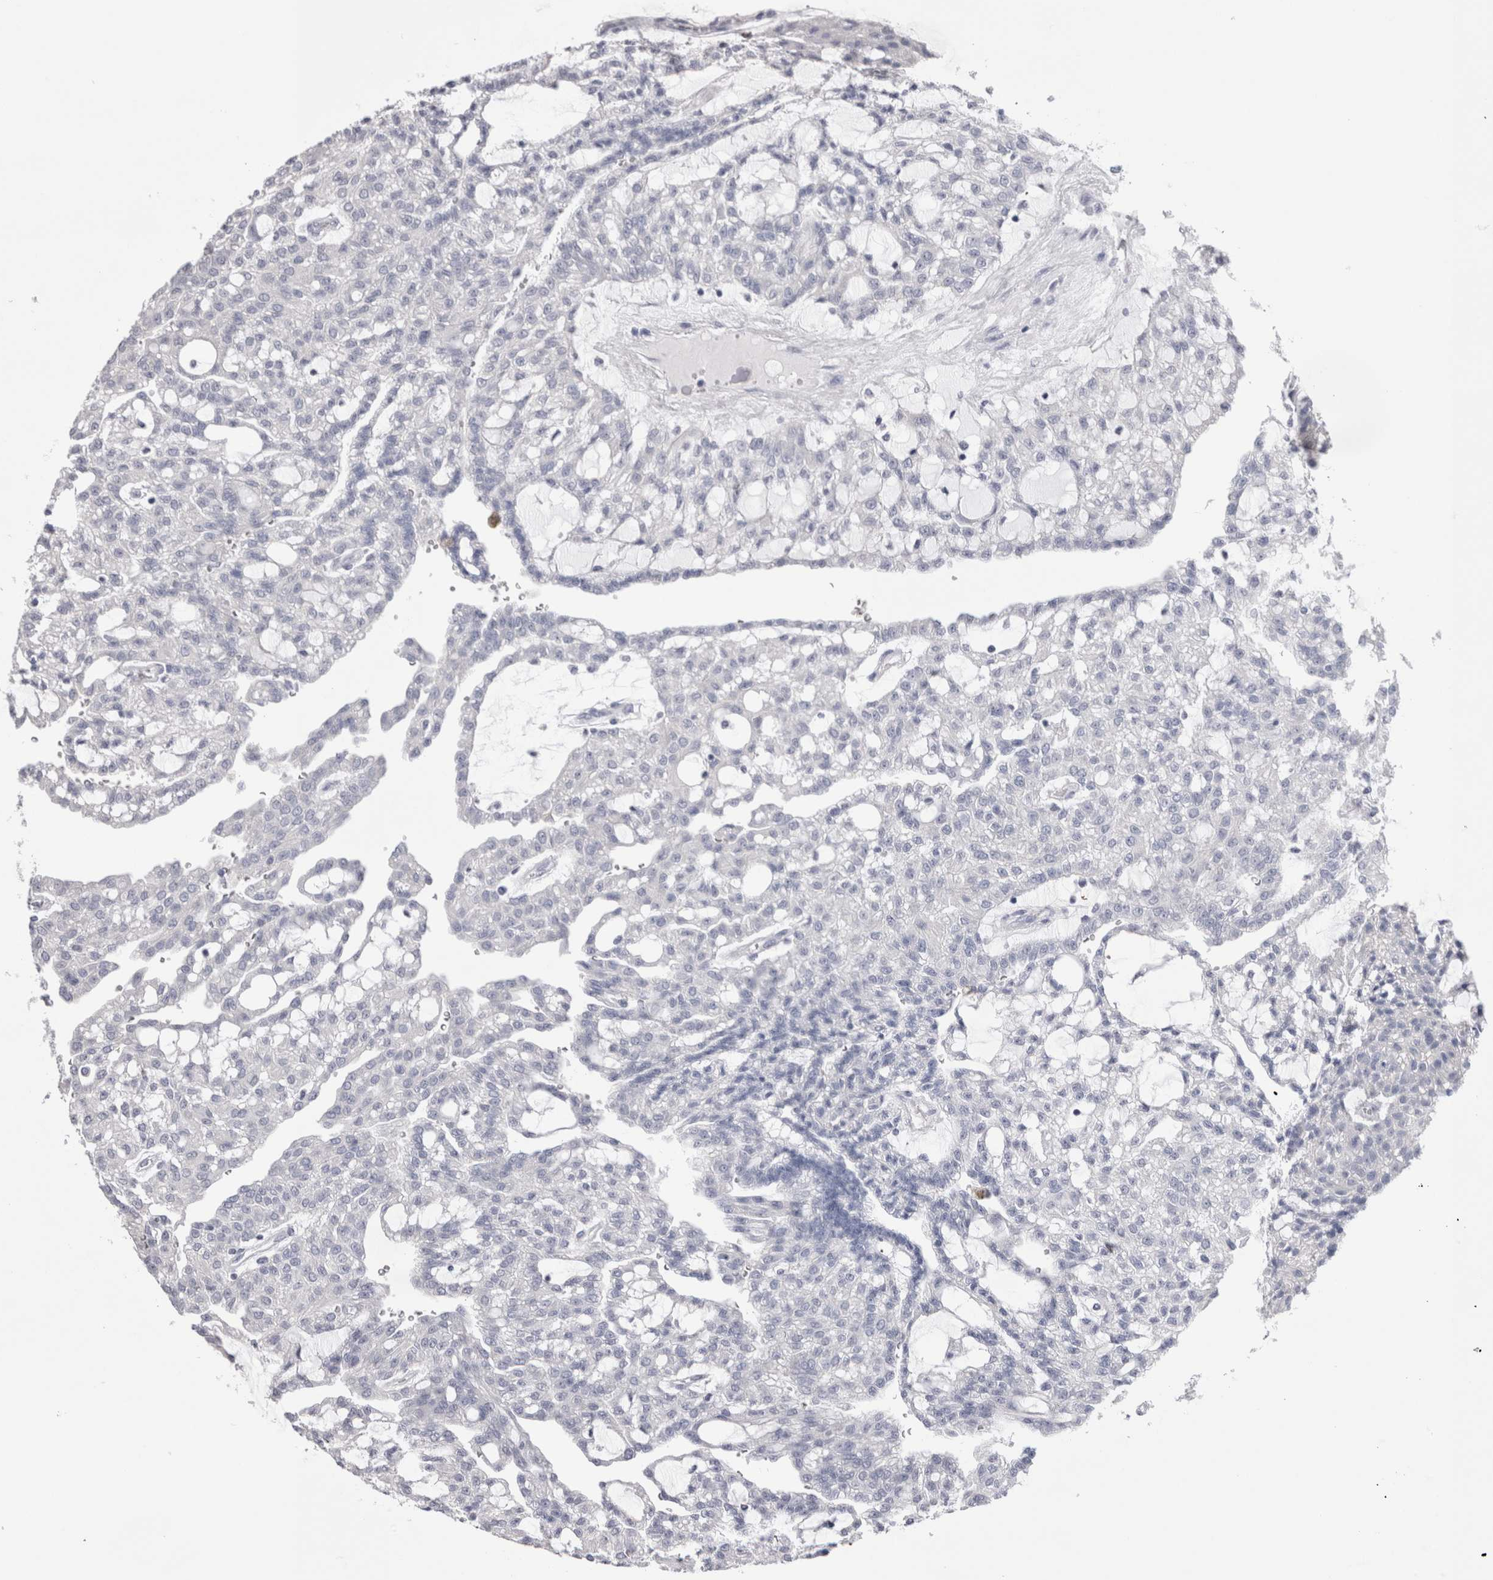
{"staining": {"intensity": "negative", "quantity": "none", "location": "none"}, "tissue": "renal cancer", "cell_type": "Tumor cells", "image_type": "cancer", "snomed": [{"axis": "morphology", "description": "Adenocarcinoma, NOS"}, {"axis": "topography", "description": "Kidney"}], "caption": "Tumor cells are negative for protein expression in human renal adenocarcinoma. (DAB (3,3'-diaminobenzidine) IHC visualized using brightfield microscopy, high magnification).", "gene": "PWP2", "patient": {"sex": "male", "age": 63}}